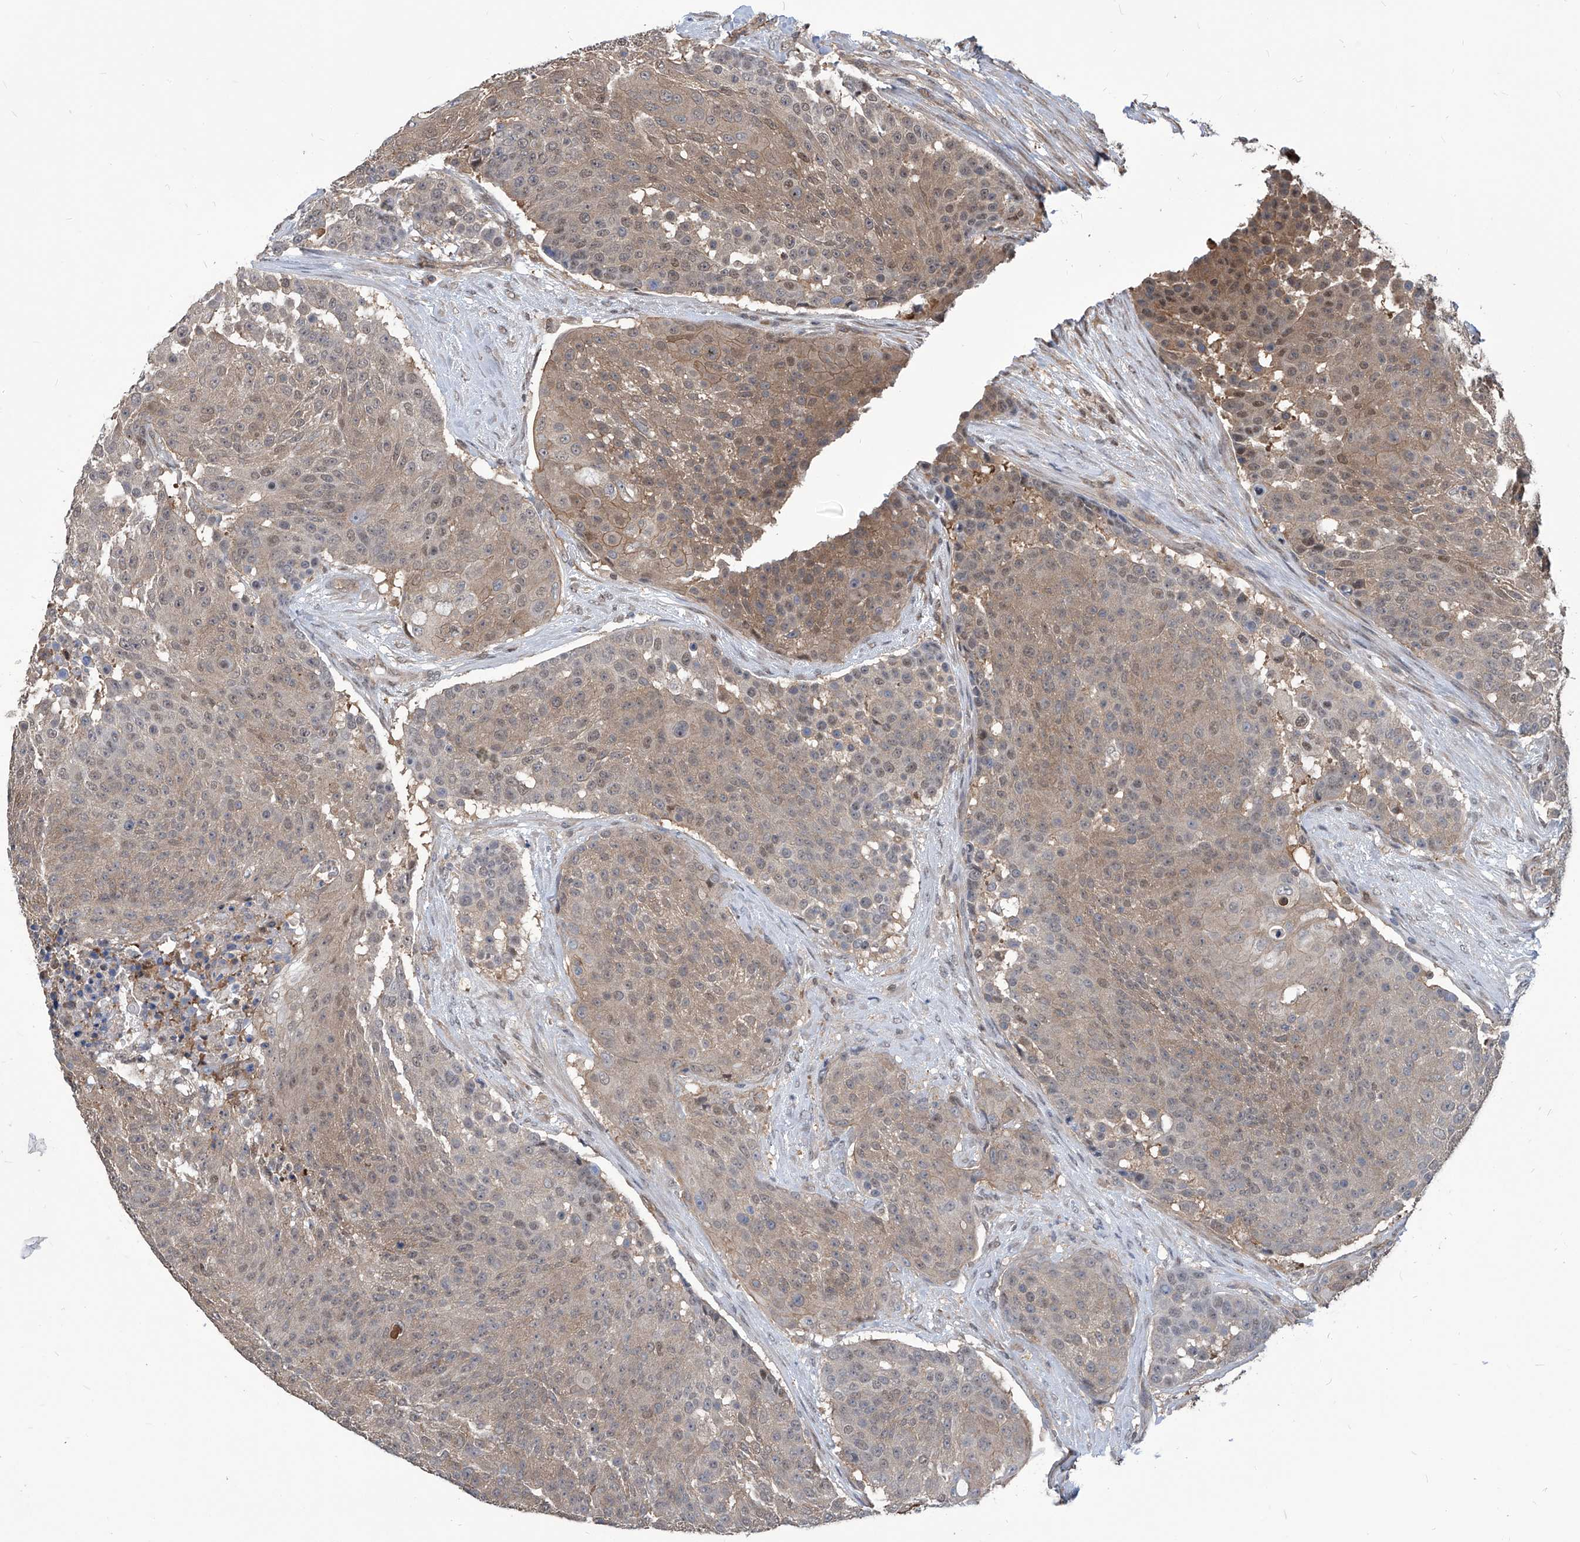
{"staining": {"intensity": "moderate", "quantity": ">75%", "location": "cytoplasmic/membranous,nuclear"}, "tissue": "urothelial cancer", "cell_type": "Tumor cells", "image_type": "cancer", "snomed": [{"axis": "morphology", "description": "Urothelial carcinoma, High grade"}, {"axis": "topography", "description": "Urinary bladder"}], "caption": "About >75% of tumor cells in urothelial cancer show moderate cytoplasmic/membranous and nuclear protein expression as visualized by brown immunohistochemical staining.", "gene": "PSMB1", "patient": {"sex": "female", "age": 63}}